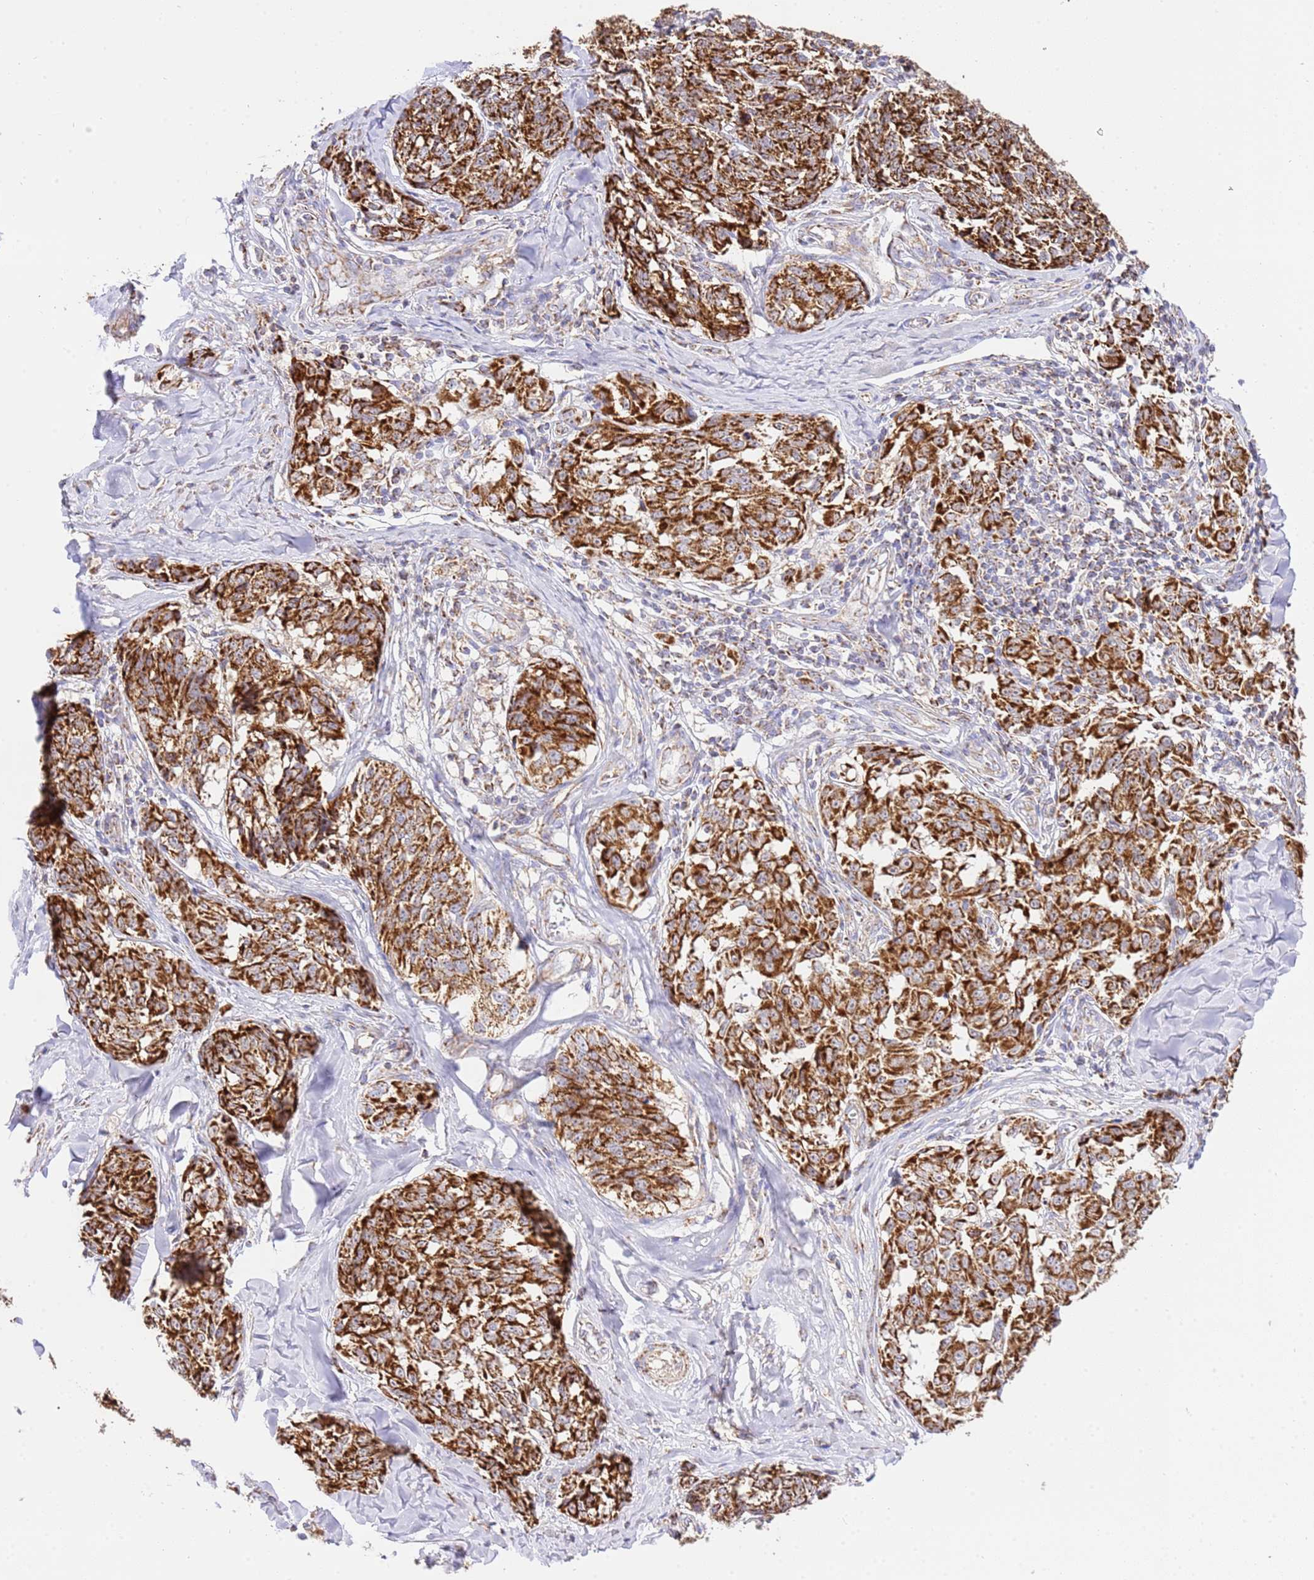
{"staining": {"intensity": "strong", "quantity": ">75%", "location": "cytoplasmic/membranous"}, "tissue": "melanoma", "cell_type": "Tumor cells", "image_type": "cancer", "snomed": [{"axis": "morphology", "description": "Normal tissue, NOS"}, {"axis": "morphology", "description": "Malignant melanoma, NOS"}, {"axis": "topography", "description": "Skin"}], "caption": "Immunohistochemistry (IHC) of melanoma shows high levels of strong cytoplasmic/membranous expression in approximately >75% of tumor cells.", "gene": "ZBTB39", "patient": {"sex": "female", "age": 64}}